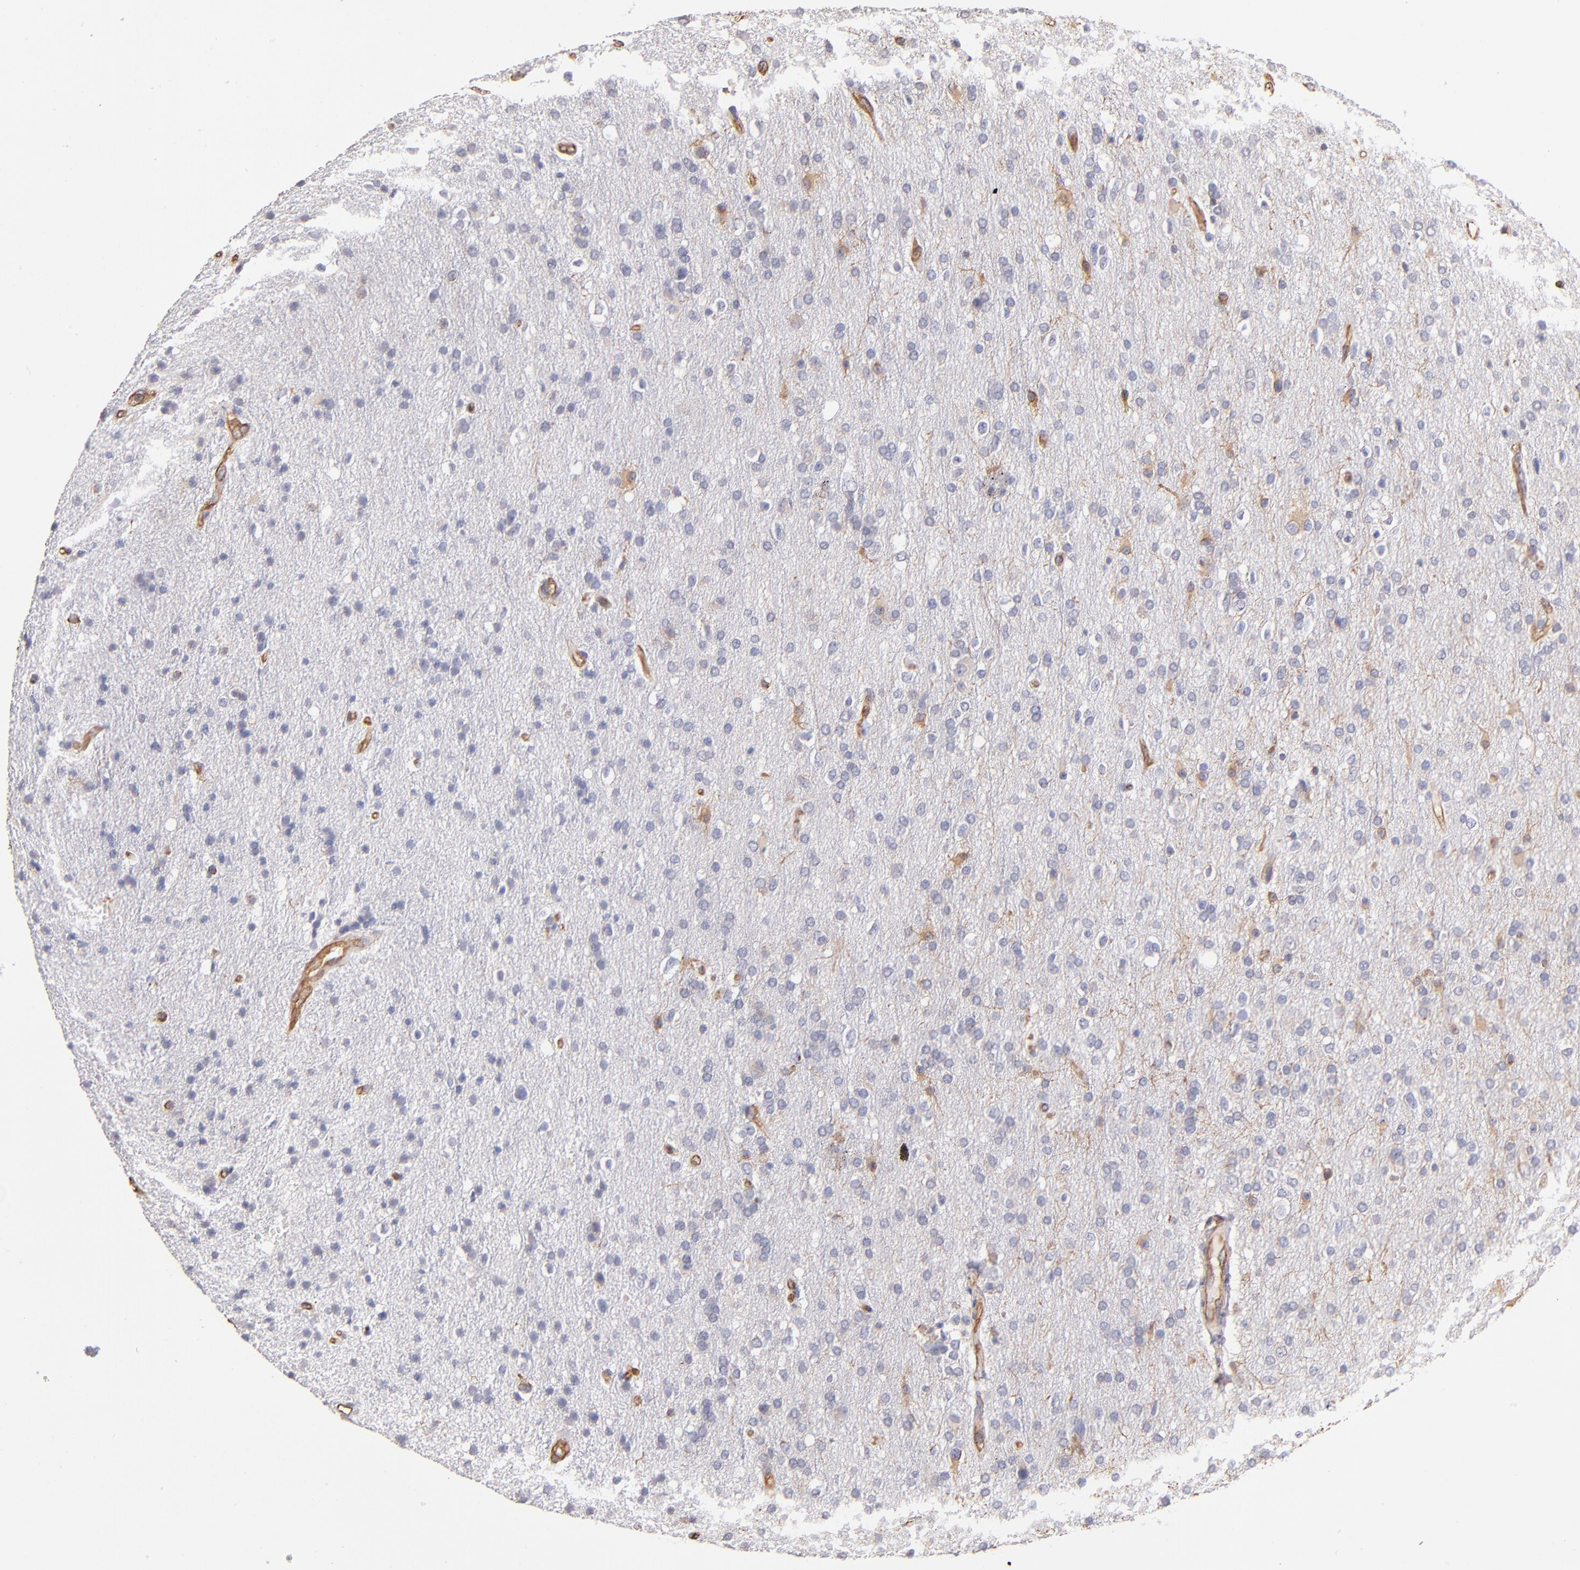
{"staining": {"intensity": "weak", "quantity": "<25%", "location": "cytoplasmic/membranous"}, "tissue": "glioma", "cell_type": "Tumor cells", "image_type": "cancer", "snomed": [{"axis": "morphology", "description": "Glioma, malignant, High grade"}, {"axis": "topography", "description": "Brain"}], "caption": "Protein analysis of malignant glioma (high-grade) demonstrates no significant staining in tumor cells.", "gene": "ABCC1", "patient": {"sex": "male", "age": 33}}